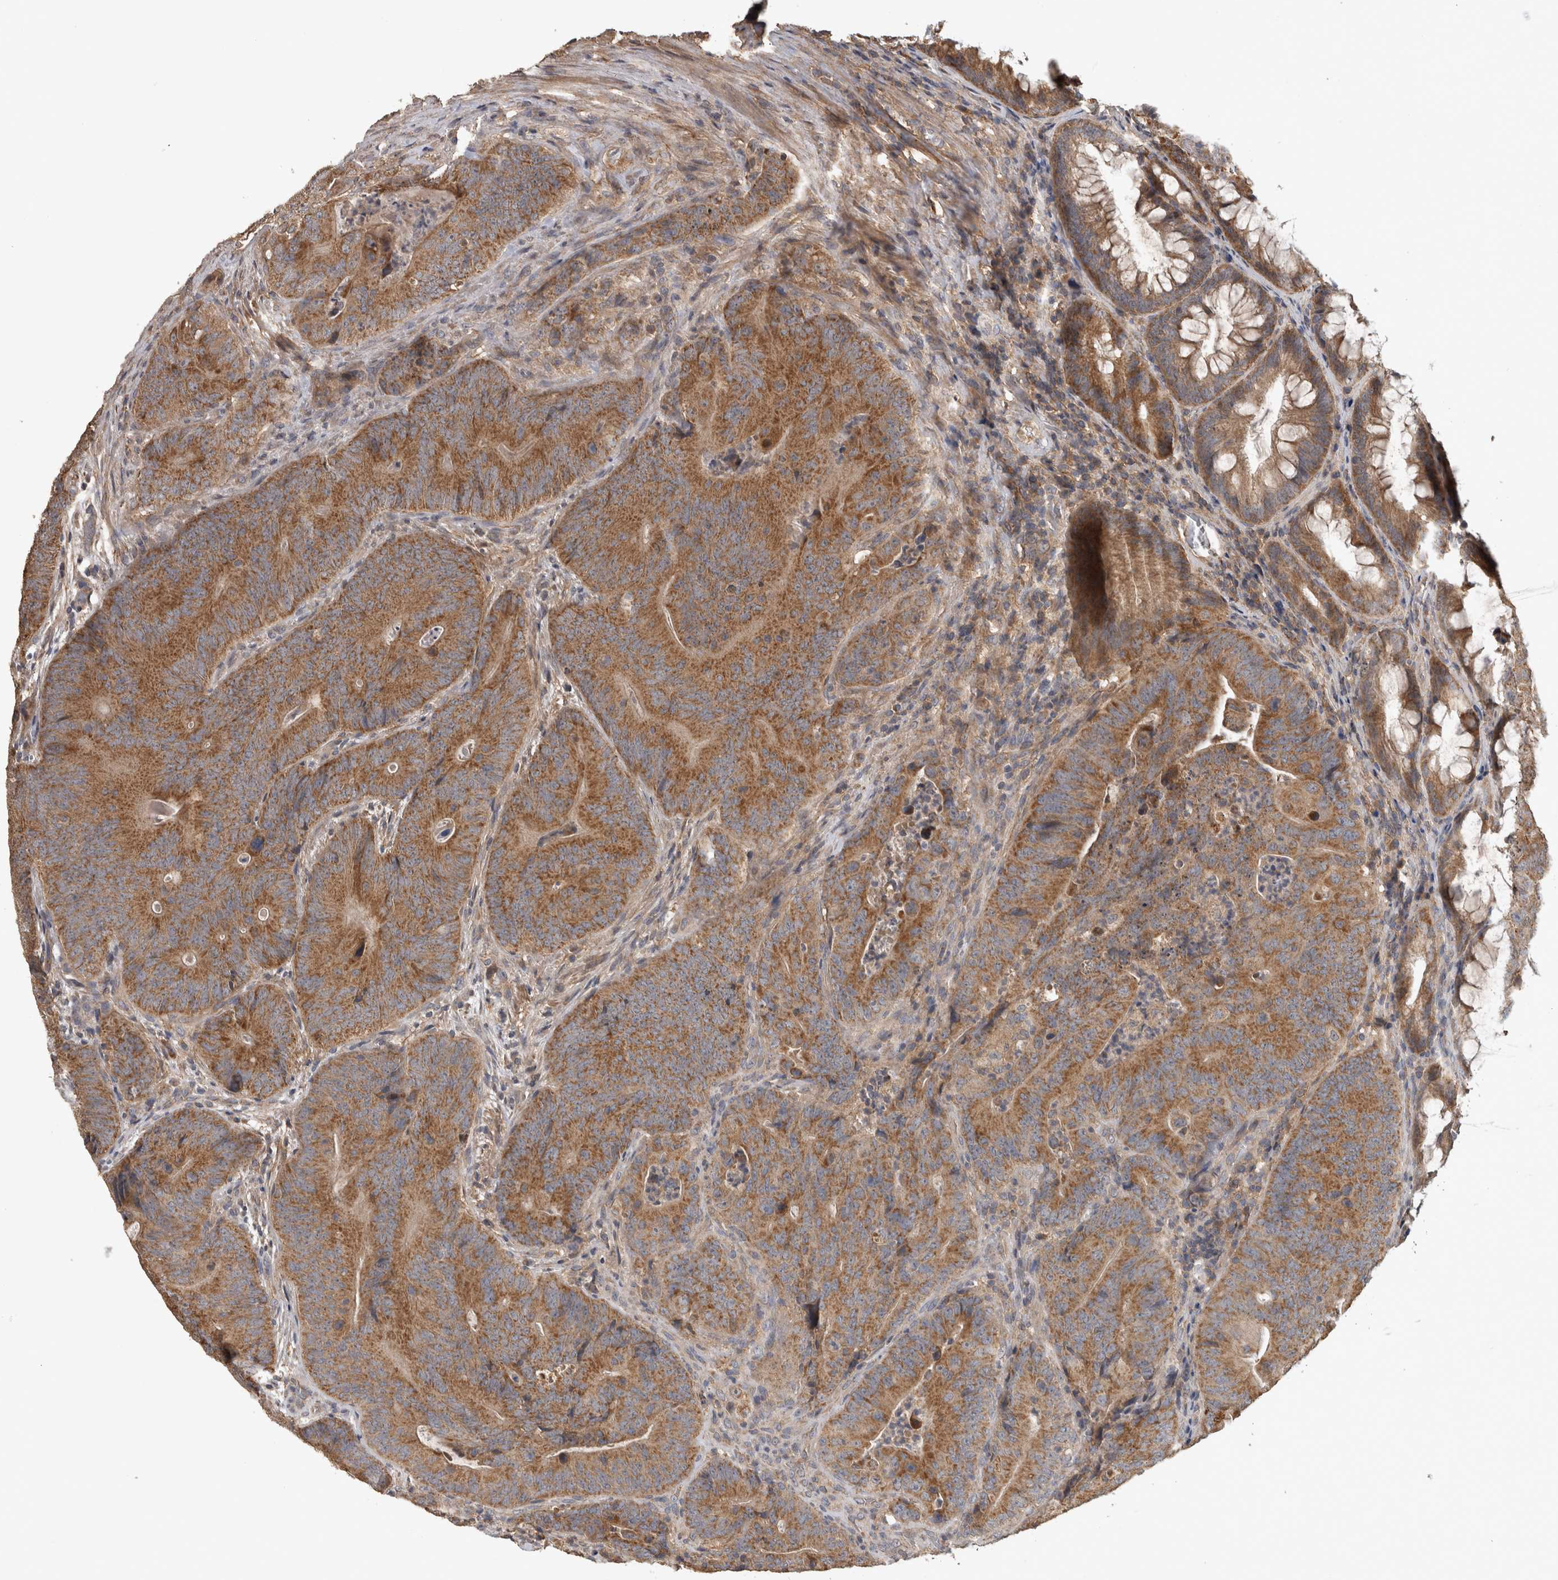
{"staining": {"intensity": "moderate", "quantity": ">75%", "location": "cytoplasmic/membranous"}, "tissue": "colorectal cancer", "cell_type": "Tumor cells", "image_type": "cancer", "snomed": [{"axis": "morphology", "description": "Normal tissue, NOS"}, {"axis": "topography", "description": "Colon"}], "caption": "Immunohistochemistry (IHC) histopathology image of neoplastic tissue: colorectal cancer stained using immunohistochemistry (IHC) reveals medium levels of moderate protein expression localized specifically in the cytoplasmic/membranous of tumor cells, appearing as a cytoplasmic/membranous brown color.", "gene": "TRMT61B", "patient": {"sex": "female", "age": 82}}